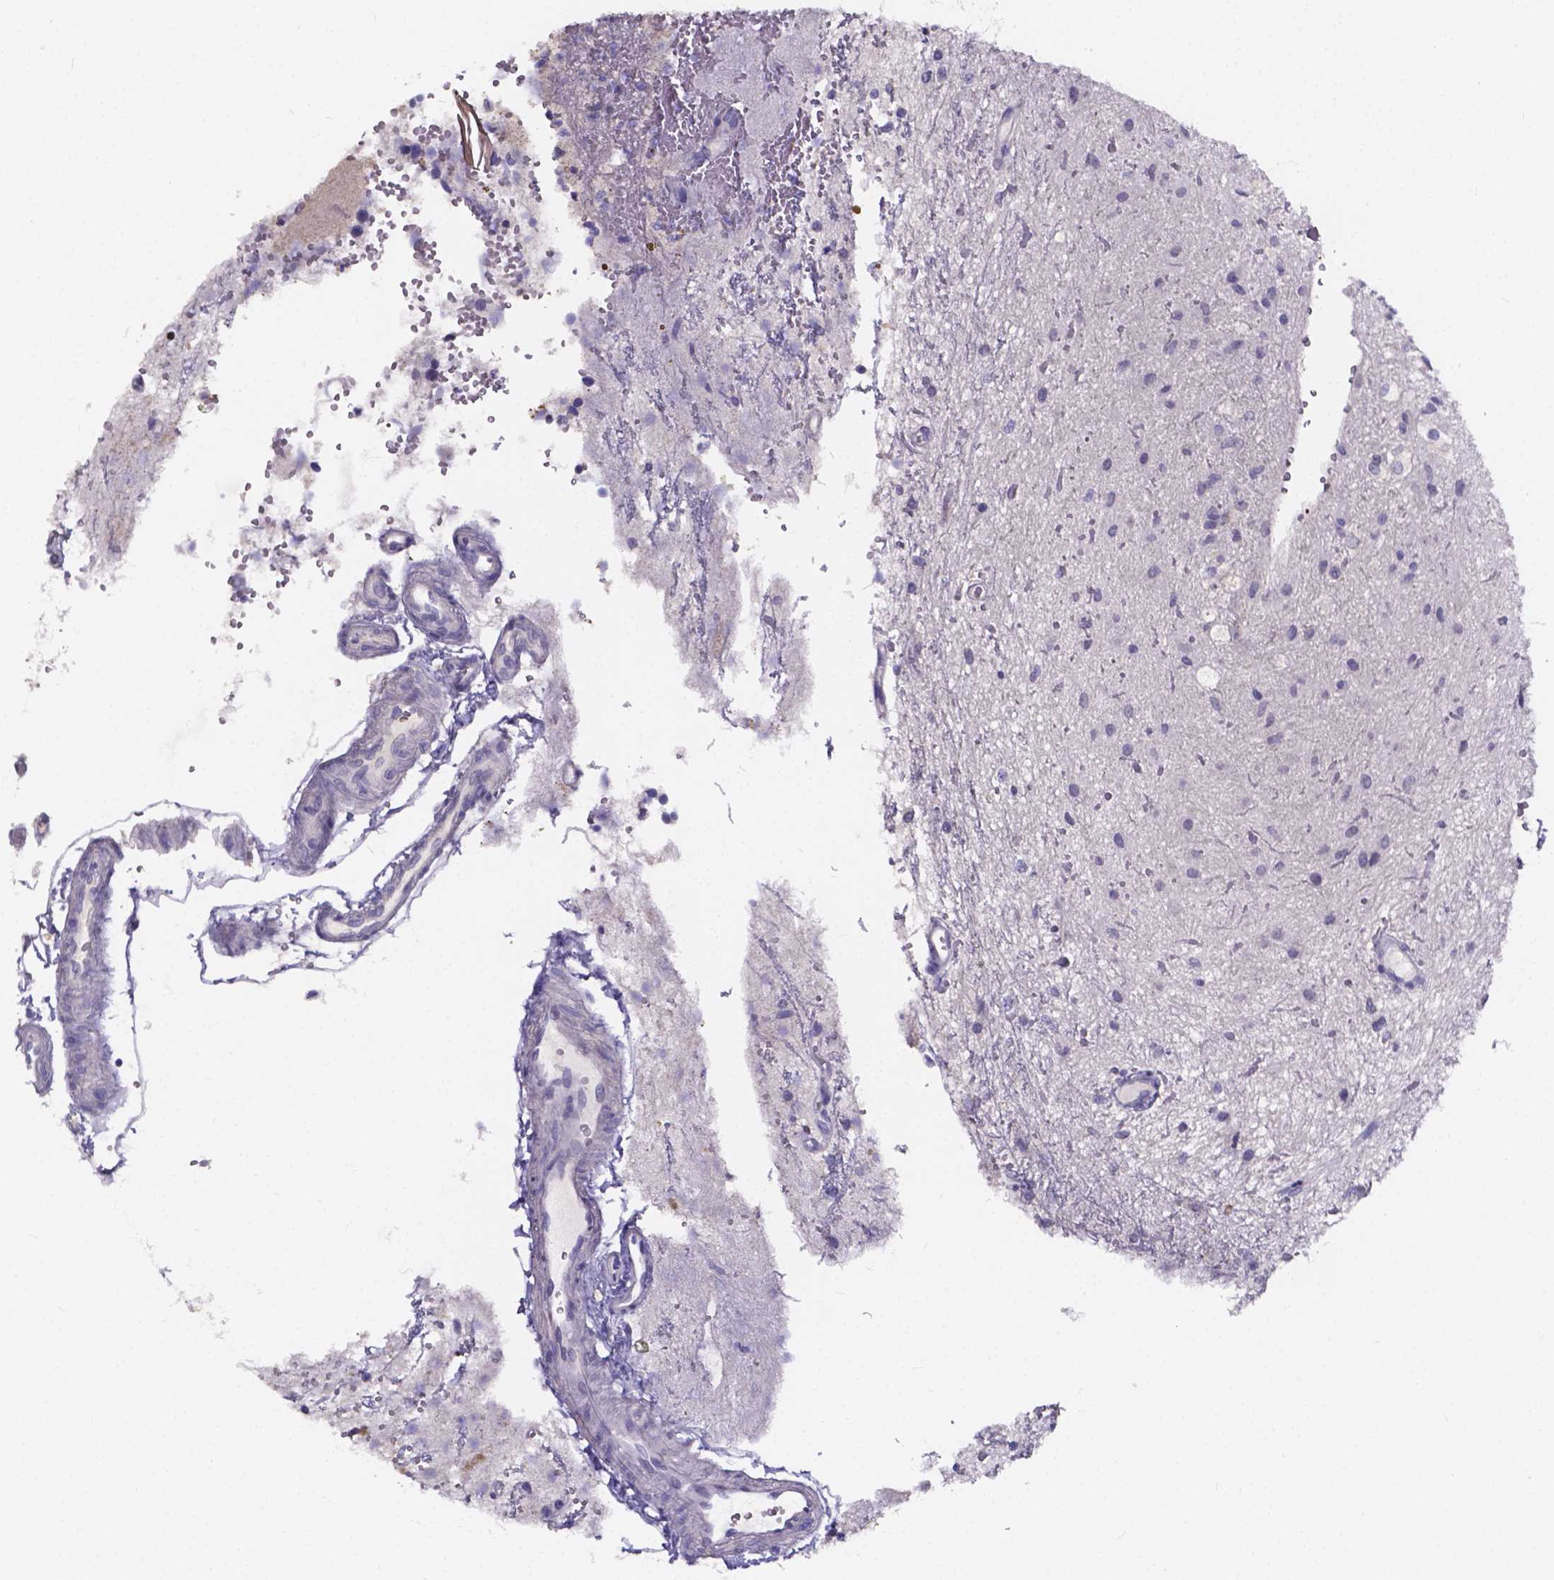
{"staining": {"intensity": "negative", "quantity": "none", "location": "none"}, "tissue": "glioma", "cell_type": "Tumor cells", "image_type": "cancer", "snomed": [{"axis": "morphology", "description": "Glioma, malignant, Low grade"}, {"axis": "topography", "description": "Cerebellum"}], "caption": "The photomicrograph exhibits no significant expression in tumor cells of glioma.", "gene": "SPOCD1", "patient": {"sex": "female", "age": 14}}